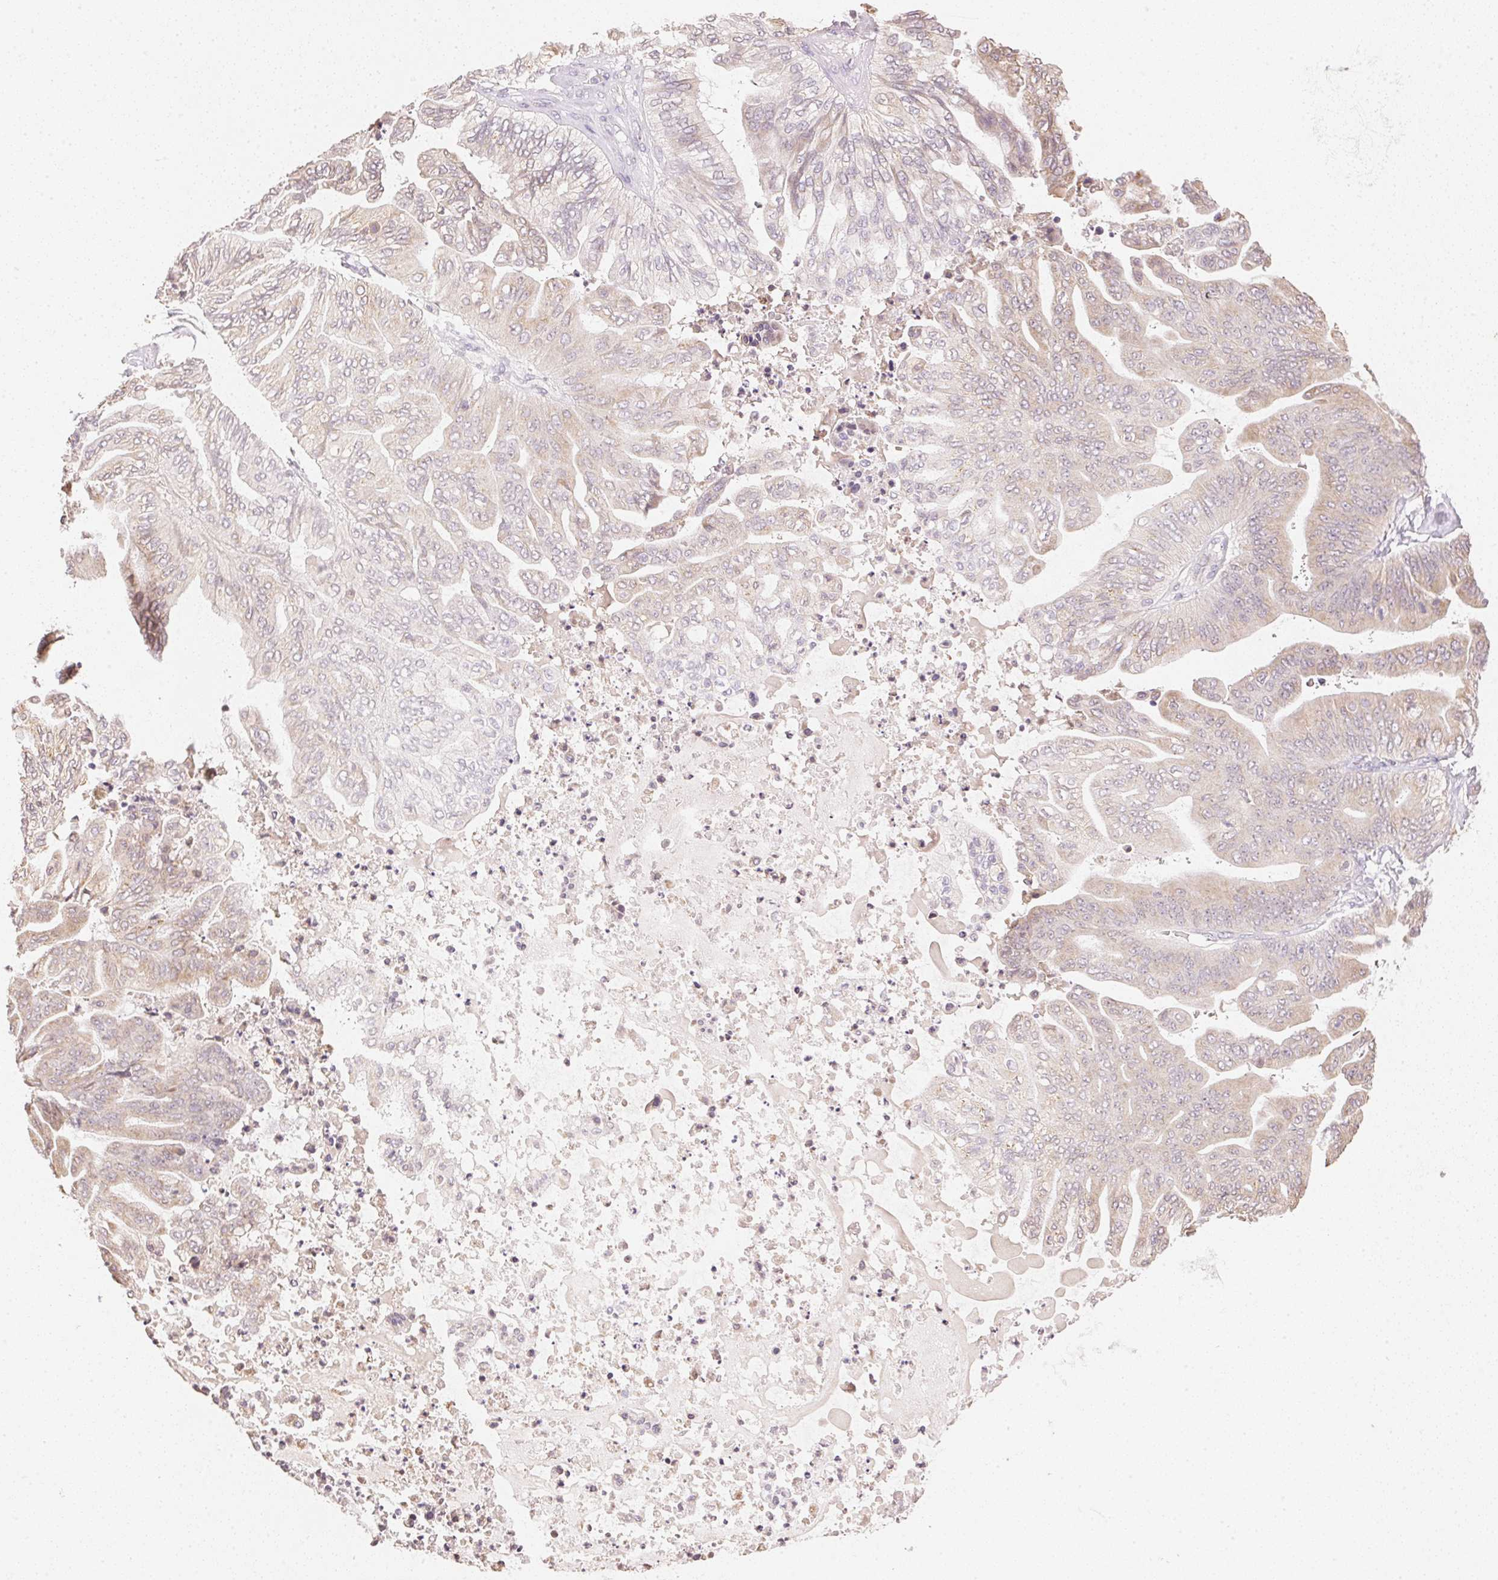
{"staining": {"intensity": "weak", "quantity": "25%-75%", "location": "cytoplasmic/membranous"}, "tissue": "ovarian cancer", "cell_type": "Tumor cells", "image_type": "cancer", "snomed": [{"axis": "morphology", "description": "Cystadenocarcinoma, mucinous, NOS"}, {"axis": "topography", "description": "Ovary"}], "caption": "Protein expression analysis of ovarian mucinous cystadenocarcinoma displays weak cytoplasmic/membranous positivity in approximately 25%-75% of tumor cells.", "gene": "DHCR24", "patient": {"sex": "female", "age": 67}}